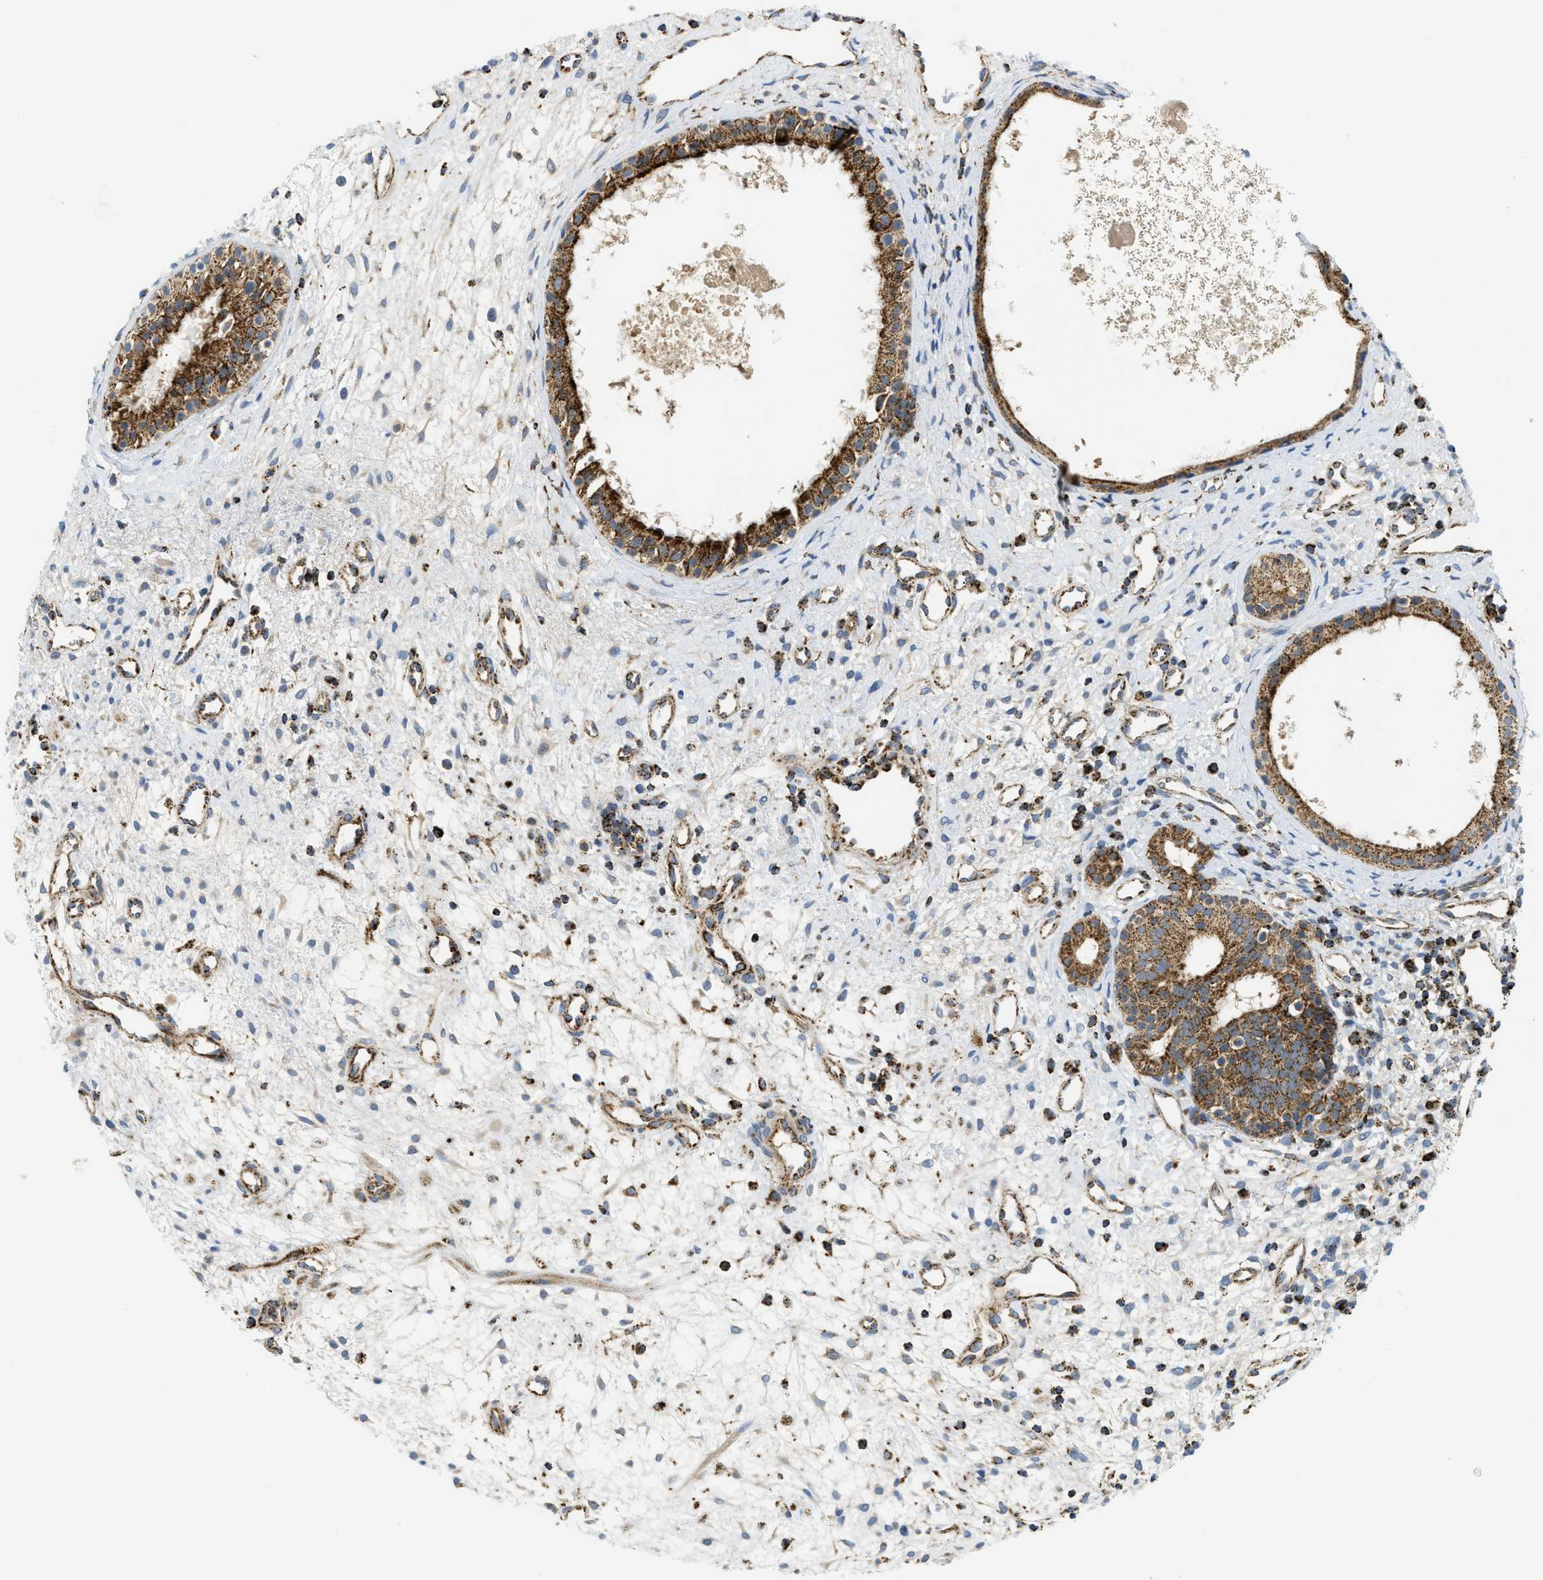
{"staining": {"intensity": "moderate", "quantity": ">75%", "location": "cytoplasmic/membranous"}, "tissue": "nasopharynx", "cell_type": "Respiratory epithelial cells", "image_type": "normal", "snomed": [{"axis": "morphology", "description": "Normal tissue, NOS"}, {"axis": "topography", "description": "Nasopharynx"}], "caption": "Protein analysis of benign nasopharynx displays moderate cytoplasmic/membranous expression in about >75% of respiratory epithelial cells.", "gene": "SQOR", "patient": {"sex": "male", "age": 22}}